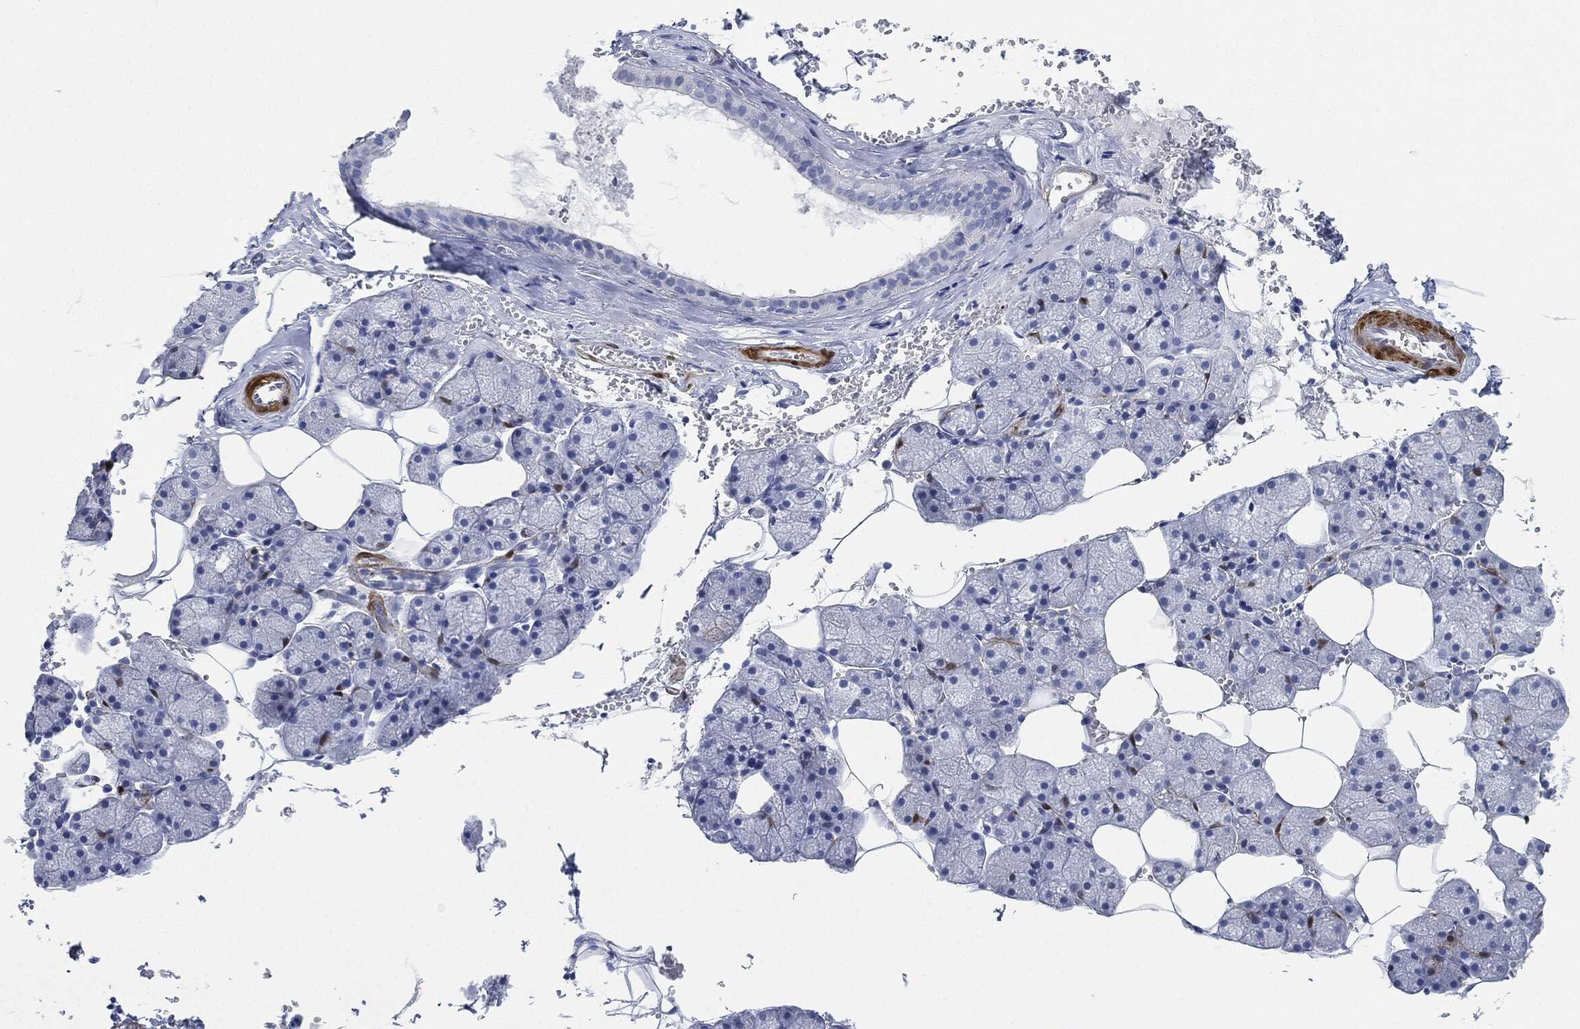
{"staining": {"intensity": "negative", "quantity": "none", "location": "none"}, "tissue": "salivary gland", "cell_type": "Glandular cells", "image_type": "normal", "snomed": [{"axis": "morphology", "description": "Normal tissue, NOS"}, {"axis": "topography", "description": "Salivary gland"}], "caption": "There is no significant staining in glandular cells of salivary gland. (DAB (3,3'-diaminobenzidine) immunohistochemistry visualized using brightfield microscopy, high magnification).", "gene": "TAGLN", "patient": {"sex": "male", "age": 38}}